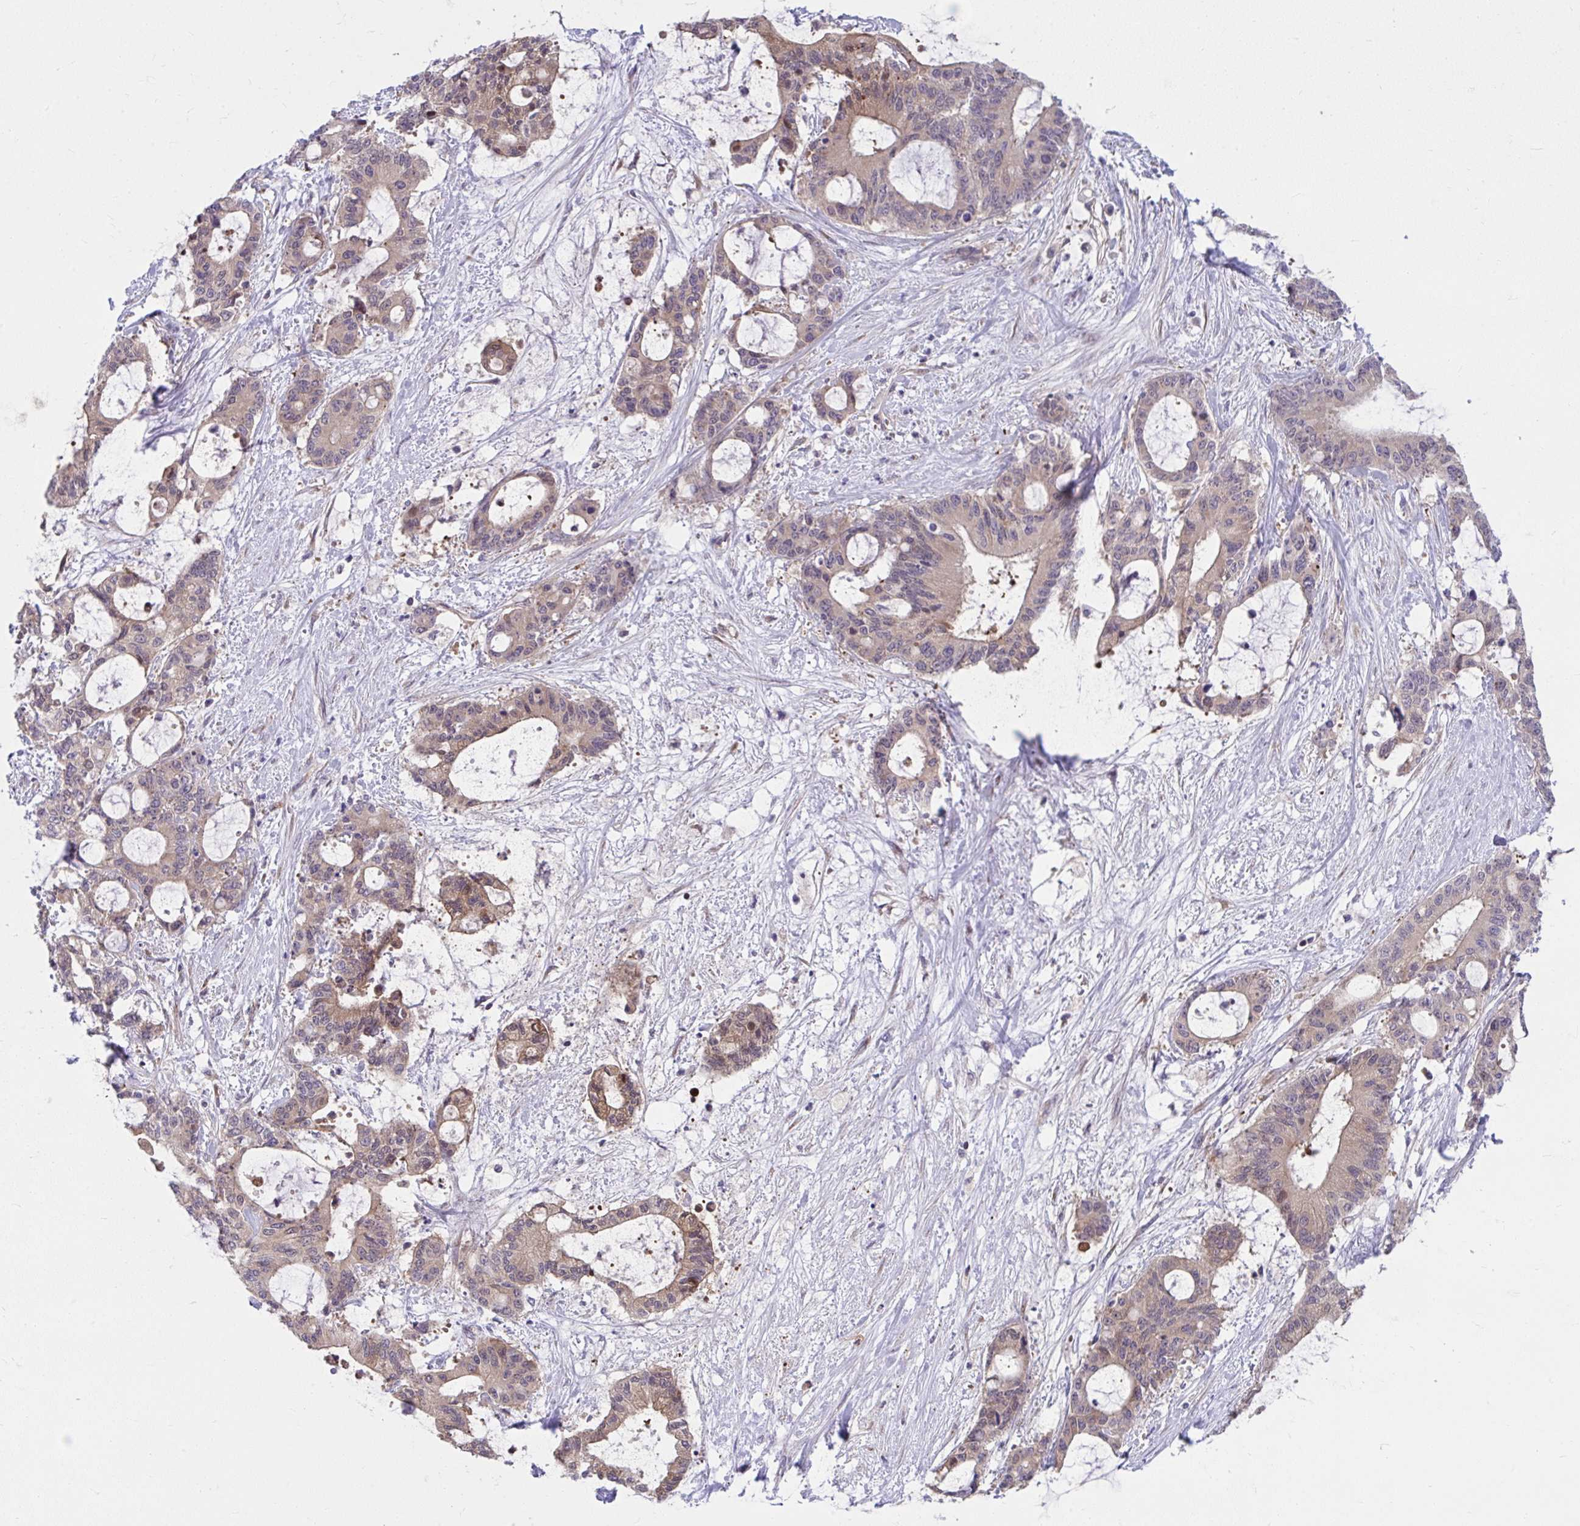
{"staining": {"intensity": "weak", "quantity": "<25%", "location": "cytoplasmic/membranous"}, "tissue": "liver cancer", "cell_type": "Tumor cells", "image_type": "cancer", "snomed": [{"axis": "morphology", "description": "Normal tissue, NOS"}, {"axis": "morphology", "description": "Cholangiocarcinoma"}, {"axis": "topography", "description": "Liver"}, {"axis": "topography", "description": "Peripheral nerve tissue"}], "caption": "A high-resolution micrograph shows immunohistochemistry staining of liver cancer (cholangiocarcinoma), which displays no significant positivity in tumor cells.", "gene": "PCDHB7", "patient": {"sex": "female", "age": 73}}